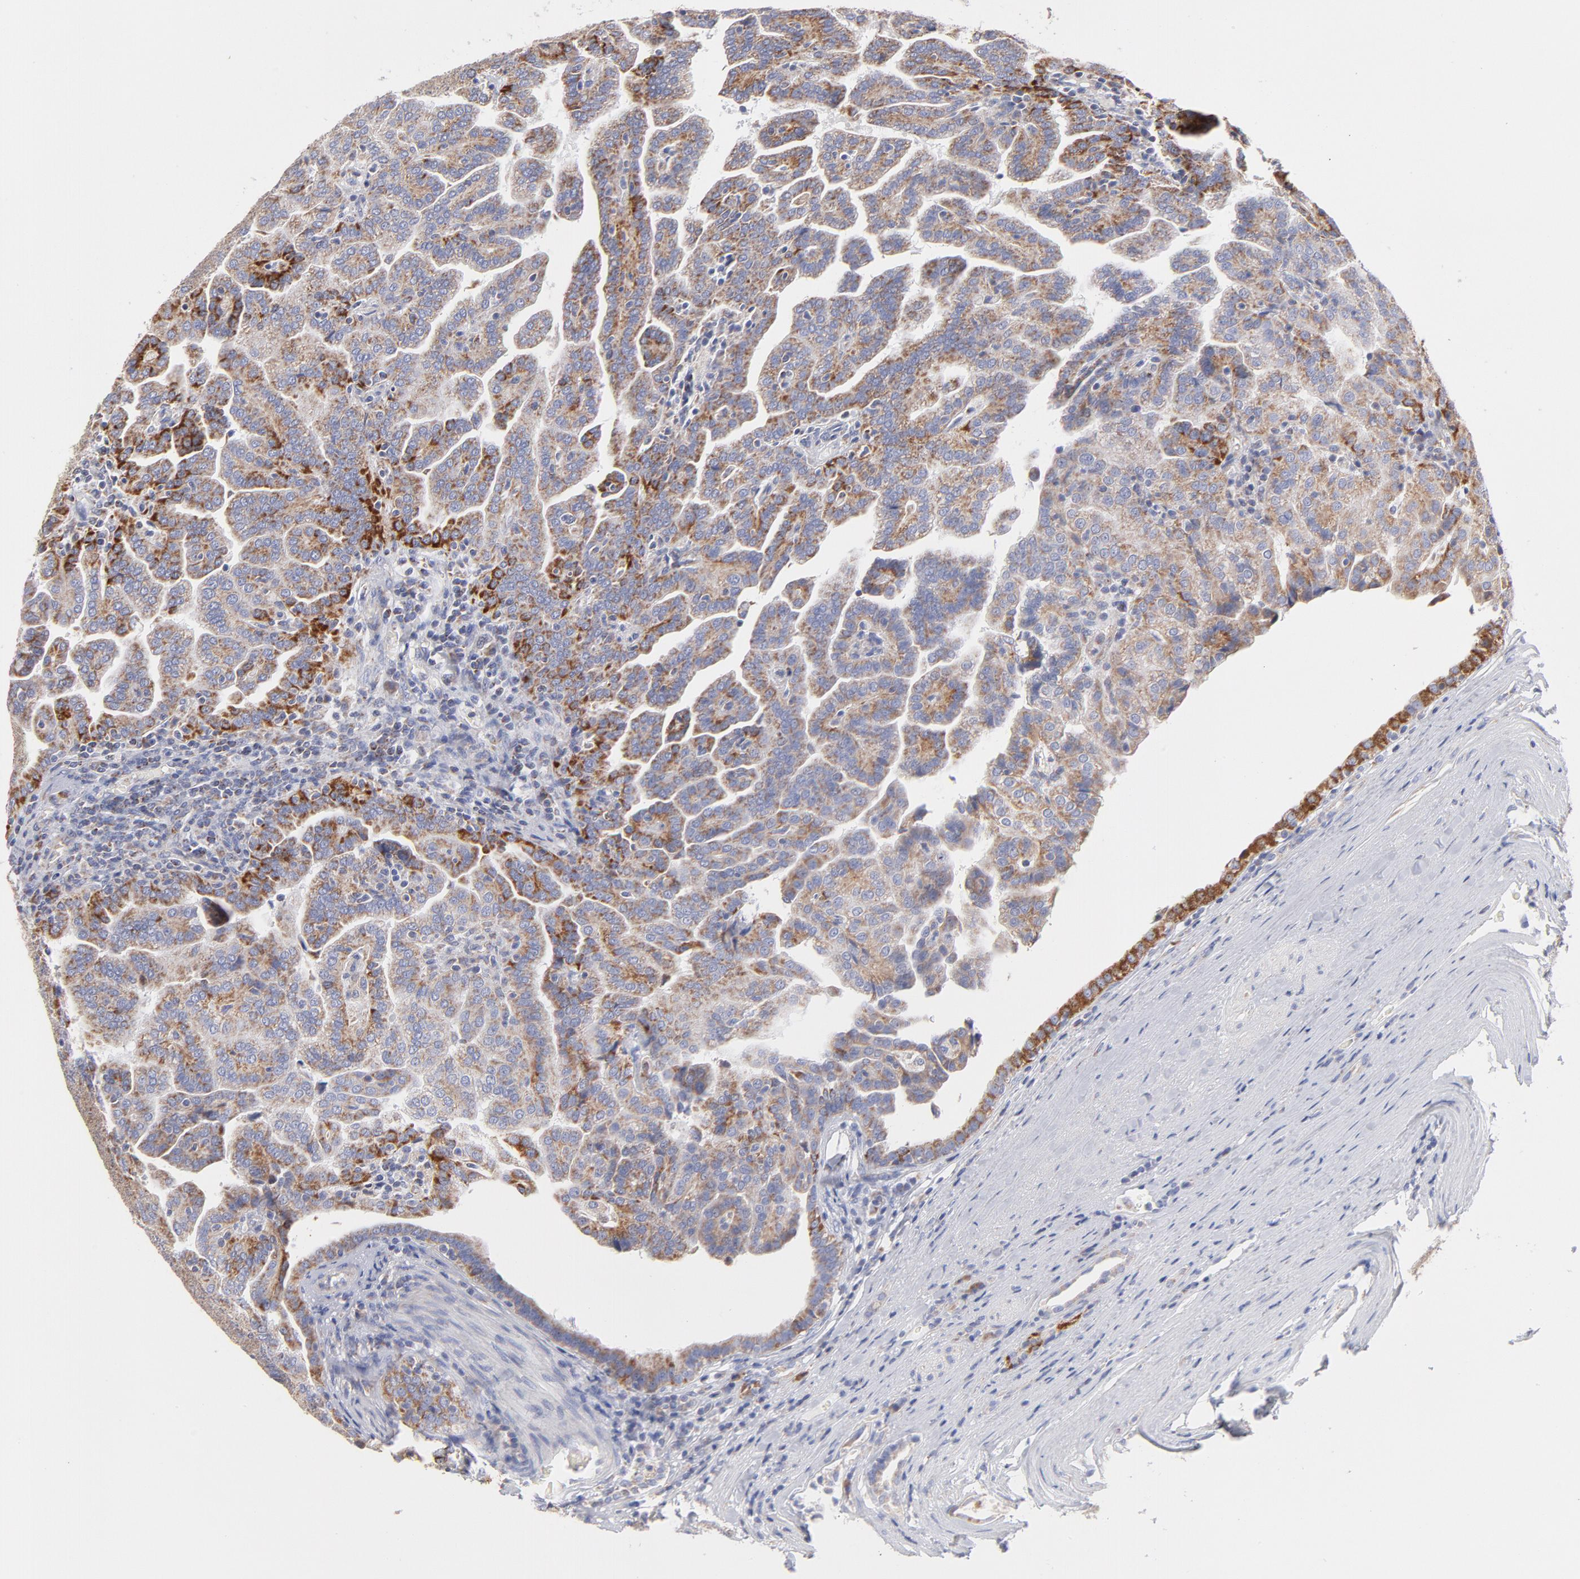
{"staining": {"intensity": "strong", "quantity": "<25%", "location": "cytoplasmic/membranous"}, "tissue": "renal cancer", "cell_type": "Tumor cells", "image_type": "cancer", "snomed": [{"axis": "morphology", "description": "Adenocarcinoma, NOS"}, {"axis": "topography", "description": "Kidney"}], "caption": "Protein staining of renal cancer tissue exhibits strong cytoplasmic/membranous staining in approximately <25% of tumor cells.", "gene": "TIMM8A", "patient": {"sex": "male", "age": 61}}